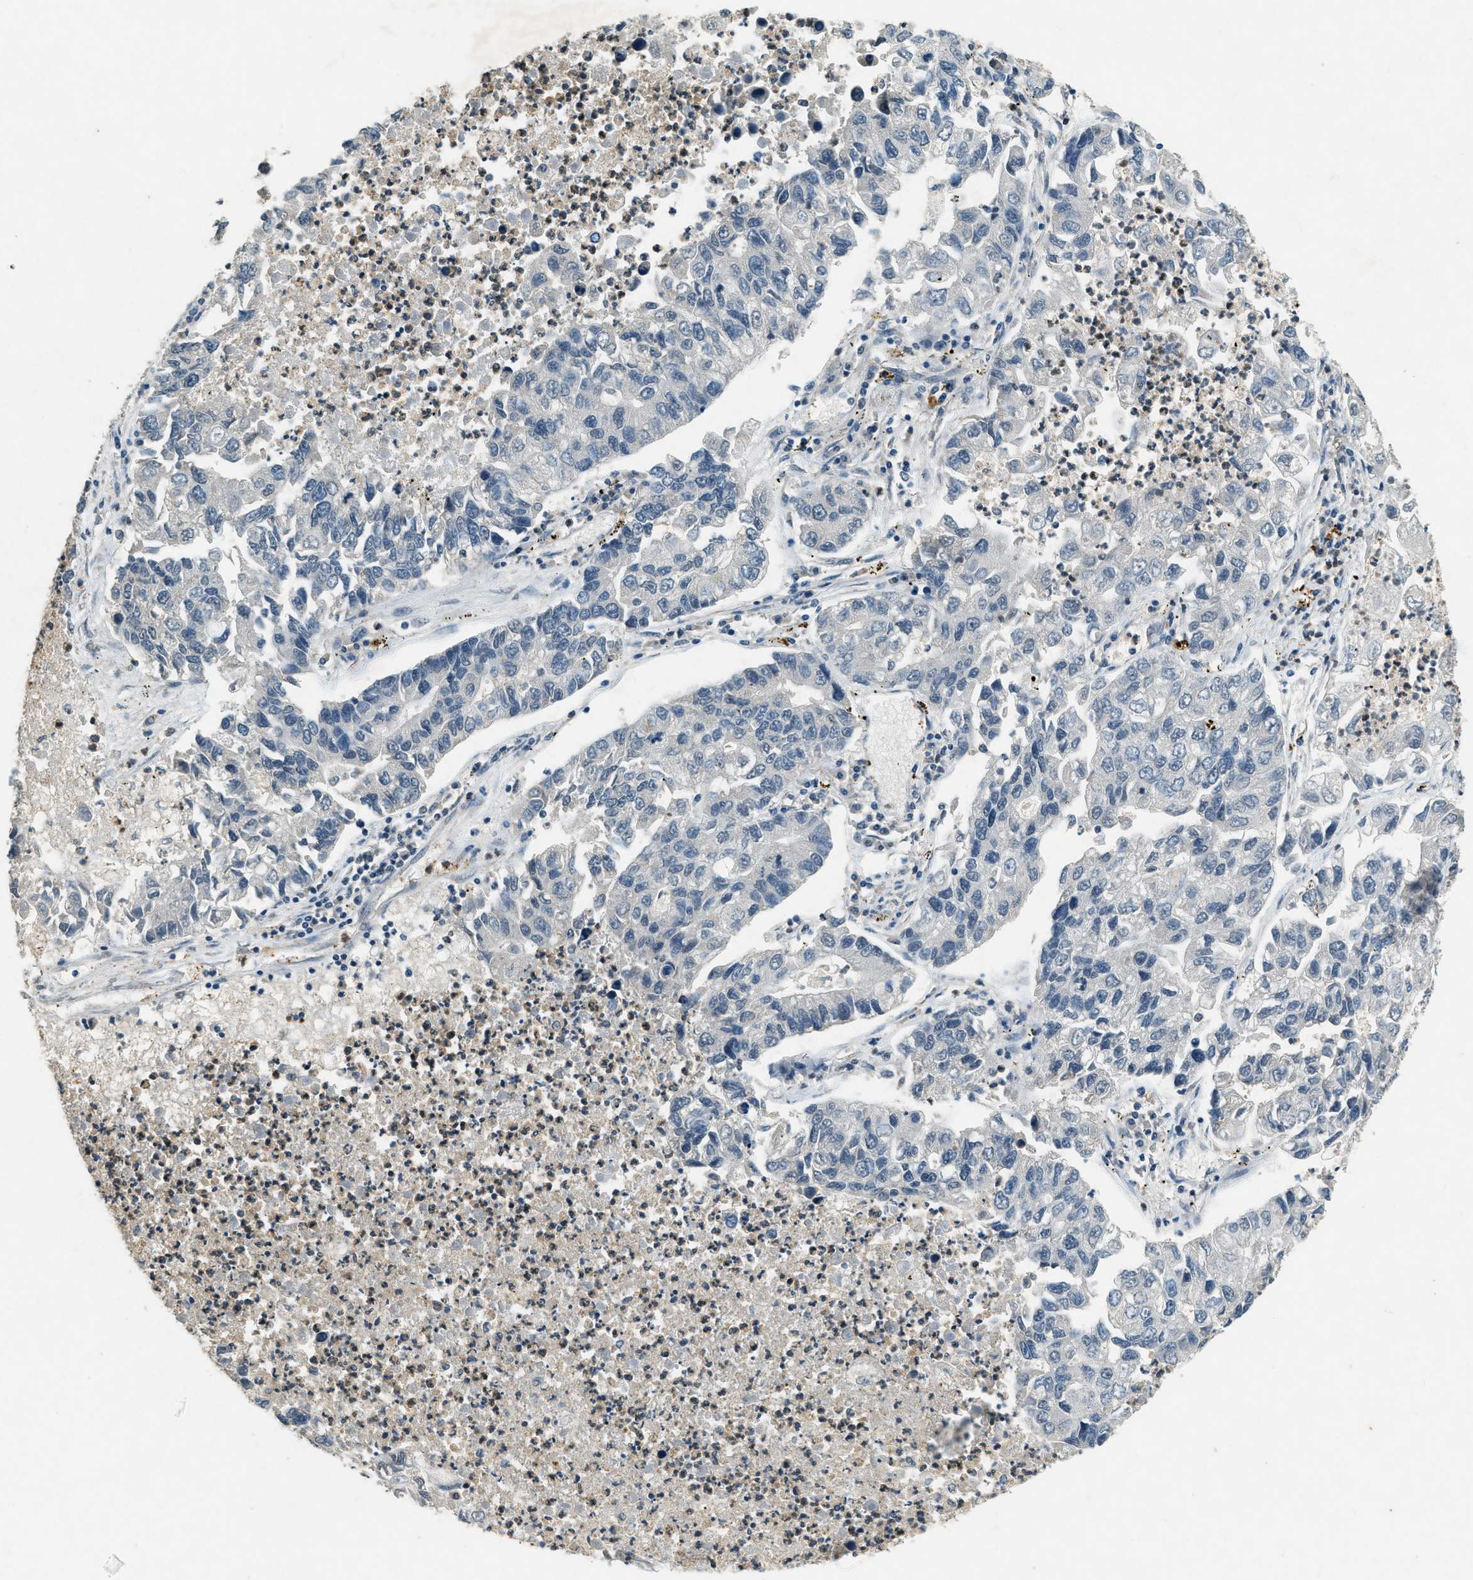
{"staining": {"intensity": "negative", "quantity": "none", "location": "none"}, "tissue": "lung cancer", "cell_type": "Tumor cells", "image_type": "cancer", "snomed": [{"axis": "morphology", "description": "Adenocarcinoma, NOS"}, {"axis": "topography", "description": "Lung"}], "caption": "Immunohistochemistry of human adenocarcinoma (lung) reveals no positivity in tumor cells.", "gene": "RAB3D", "patient": {"sex": "female", "age": 51}}